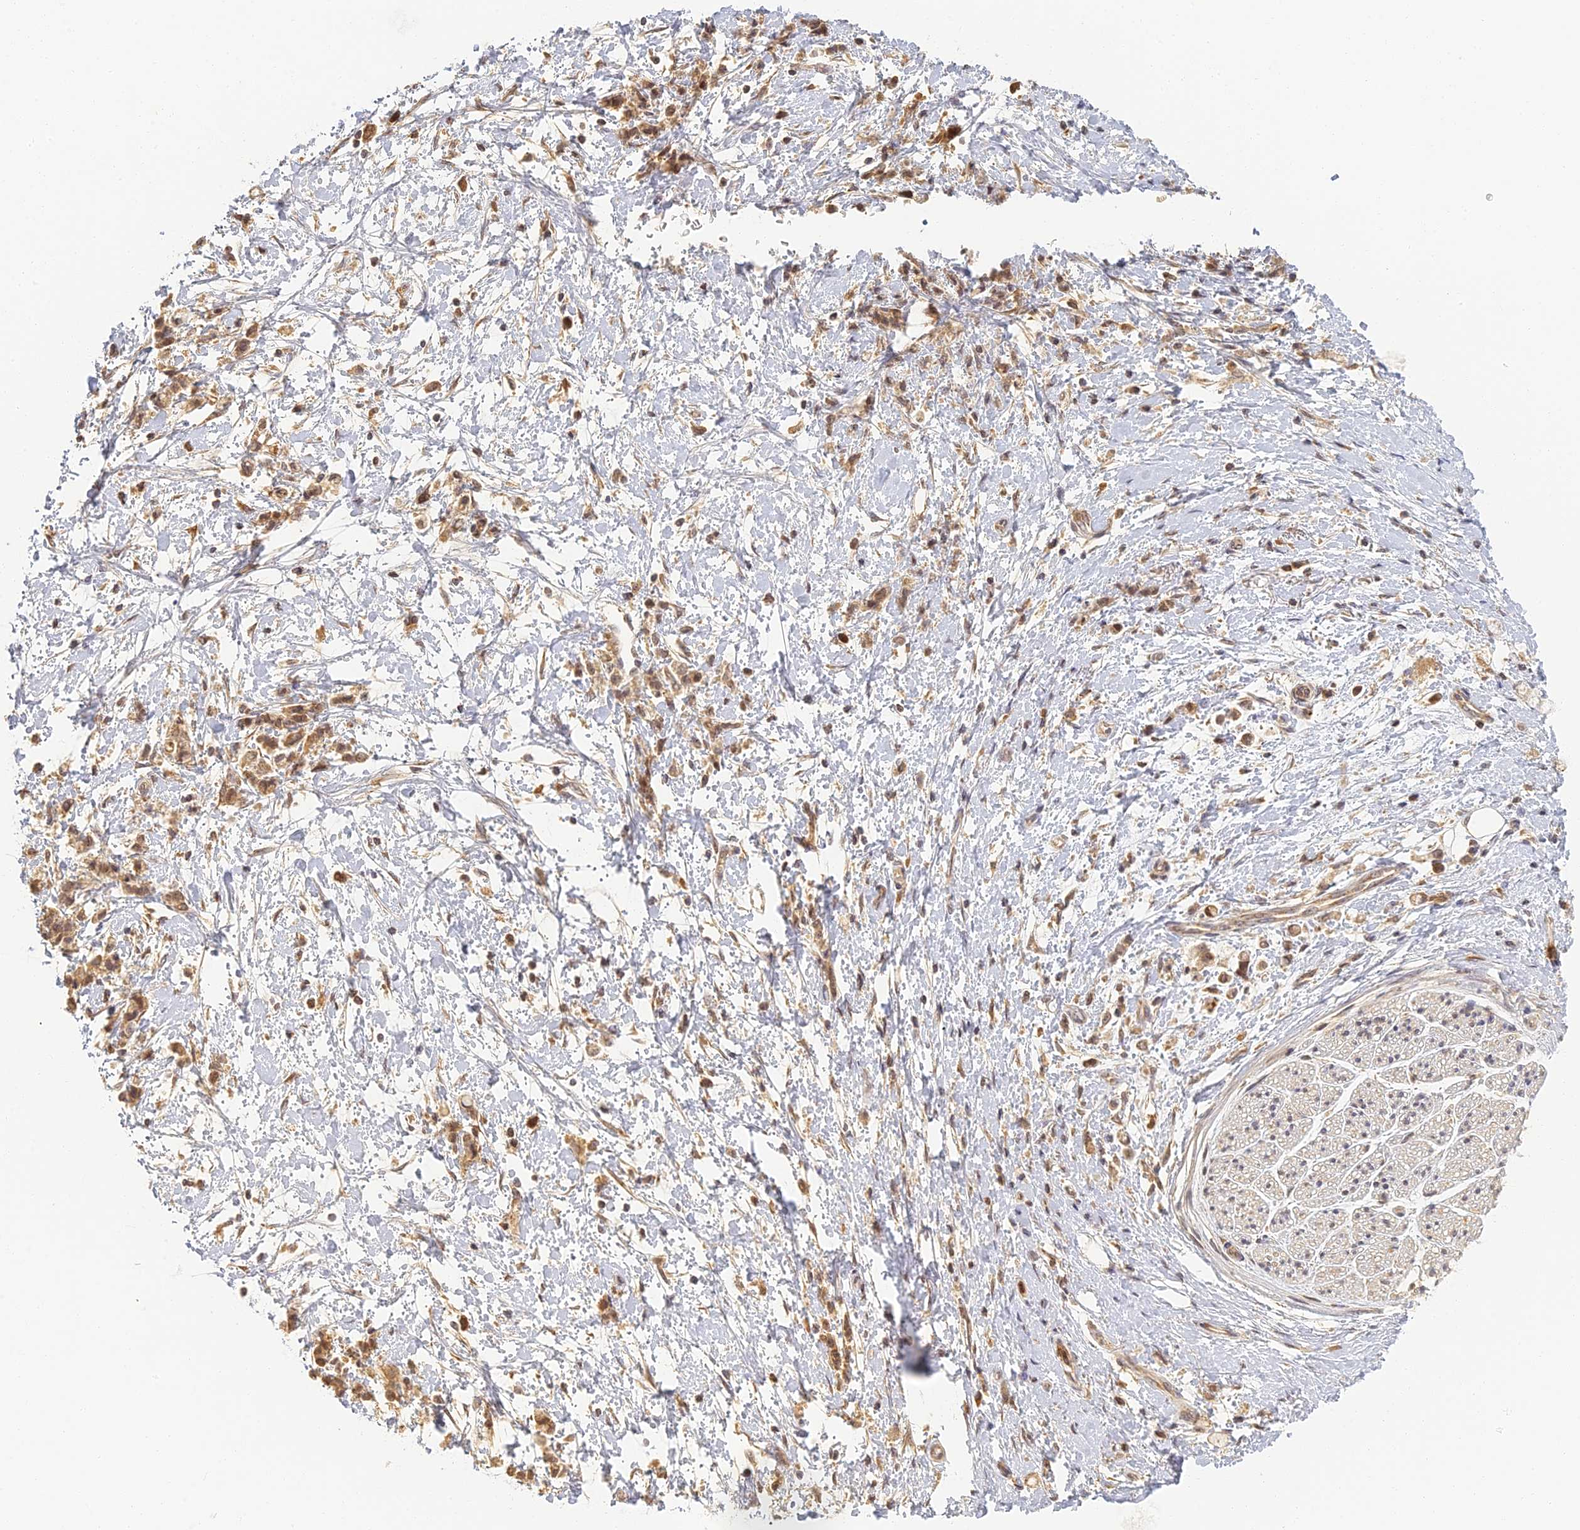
{"staining": {"intensity": "moderate", "quantity": ">75%", "location": "cytoplasmic/membranous"}, "tissue": "stomach cancer", "cell_type": "Tumor cells", "image_type": "cancer", "snomed": [{"axis": "morphology", "description": "Adenocarcinoma, NOS"}, {"axis": "topography", "description": "Stomach"}], "caption": "About >75% of tumor cells in stomach adenocarcinoma display moderate cytoplasmic/membranous protein positivity as visualized by brown immunohistochemical staining.", "gene": "RGL3", "patient": {"sex": "female", "age": 60}}